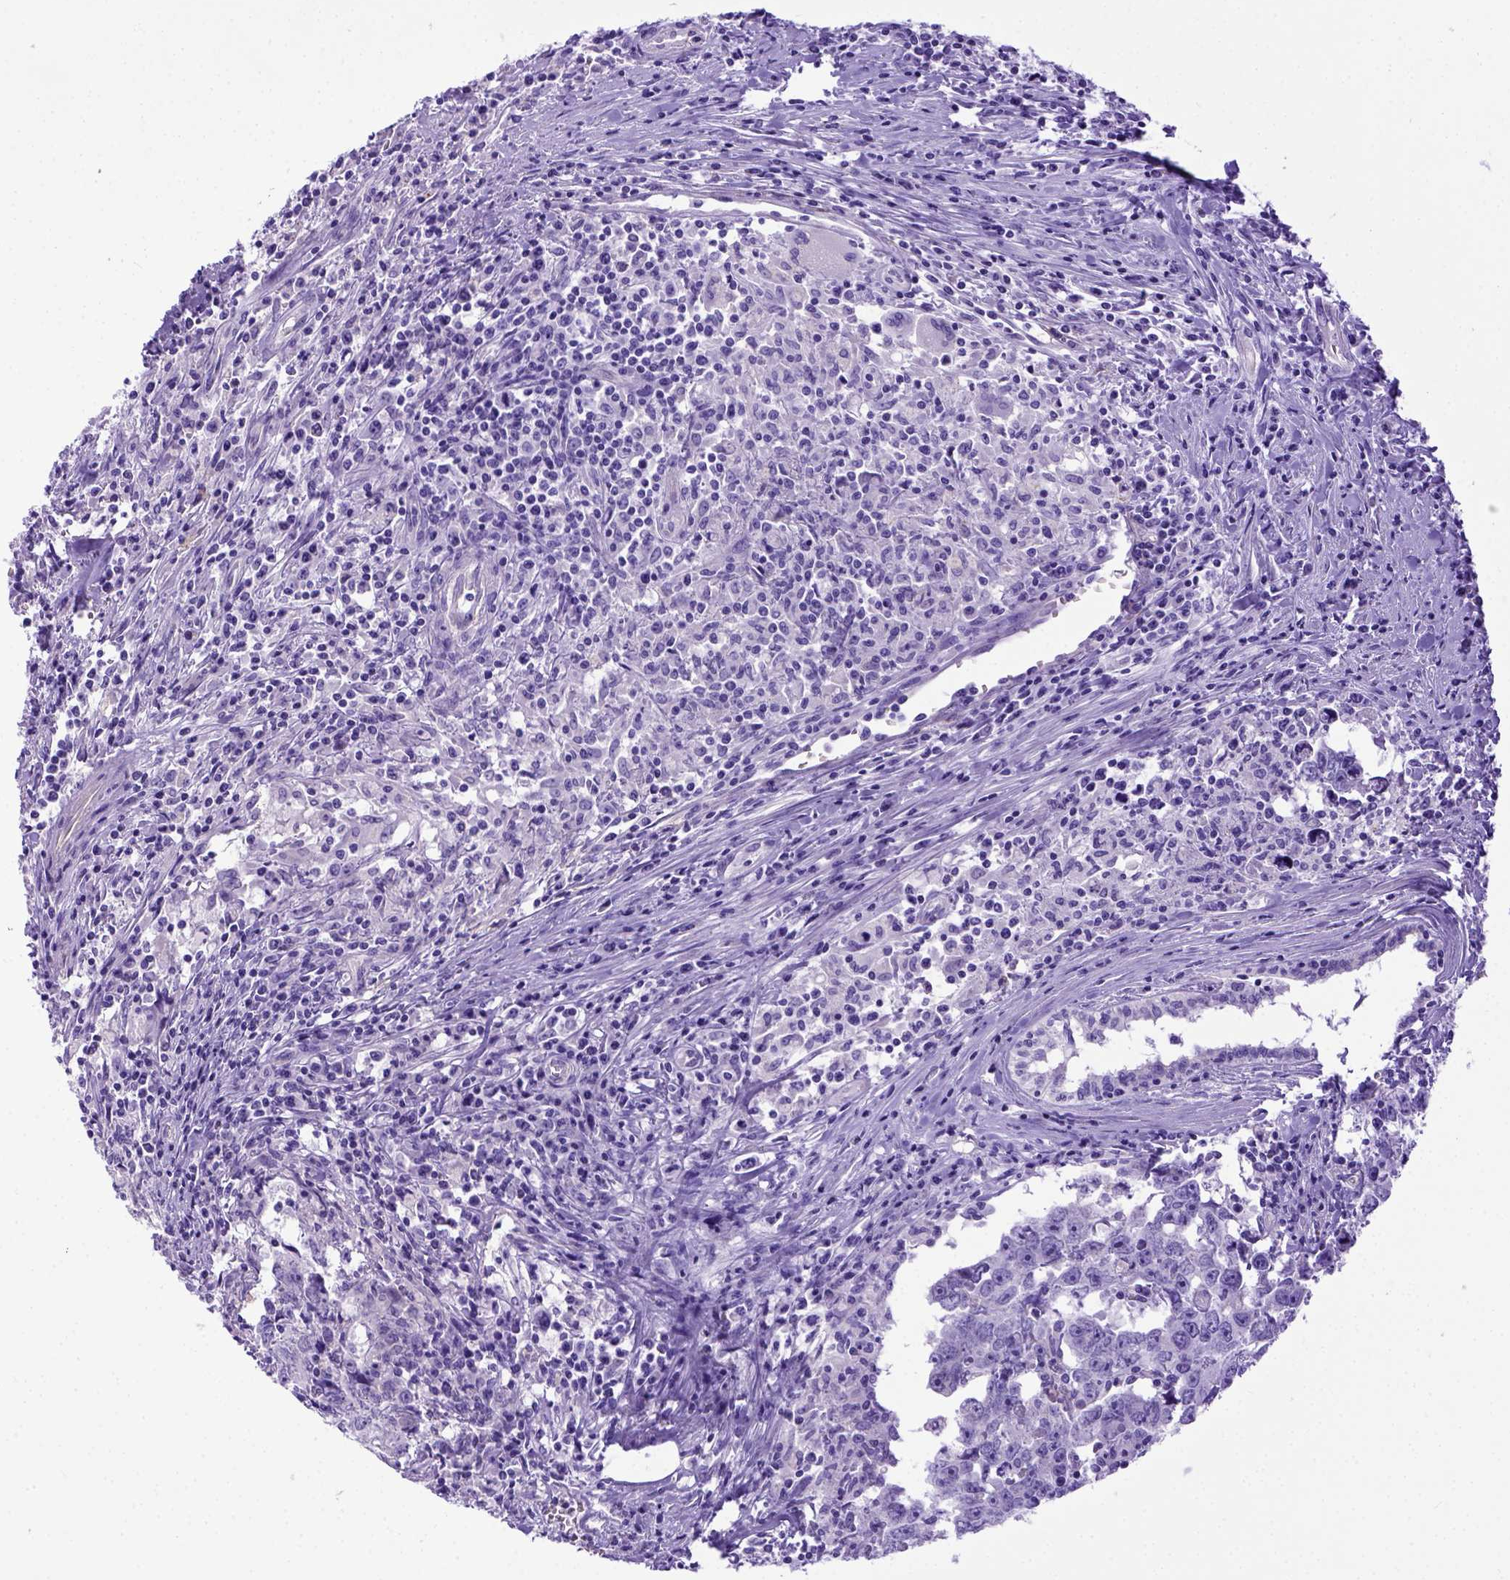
{"staining": {"intensity": "negative", "quantity": "none", "location": "none"}, "tissue": "testis cancer", "cell_type": "Tumor cells", "image_type": "cancer", "snomed": [{"axis": "morphology", "description": "Carcinoma, Embryonal, NOS"}, {"axis": "topography", "description": "Testis"}], "caption": "An image of human embryonal carcinoma (testis) is negative for staining in tumor cells.", "gene": "LRRC18", "patient": {"sex": "male", "age": 22}}